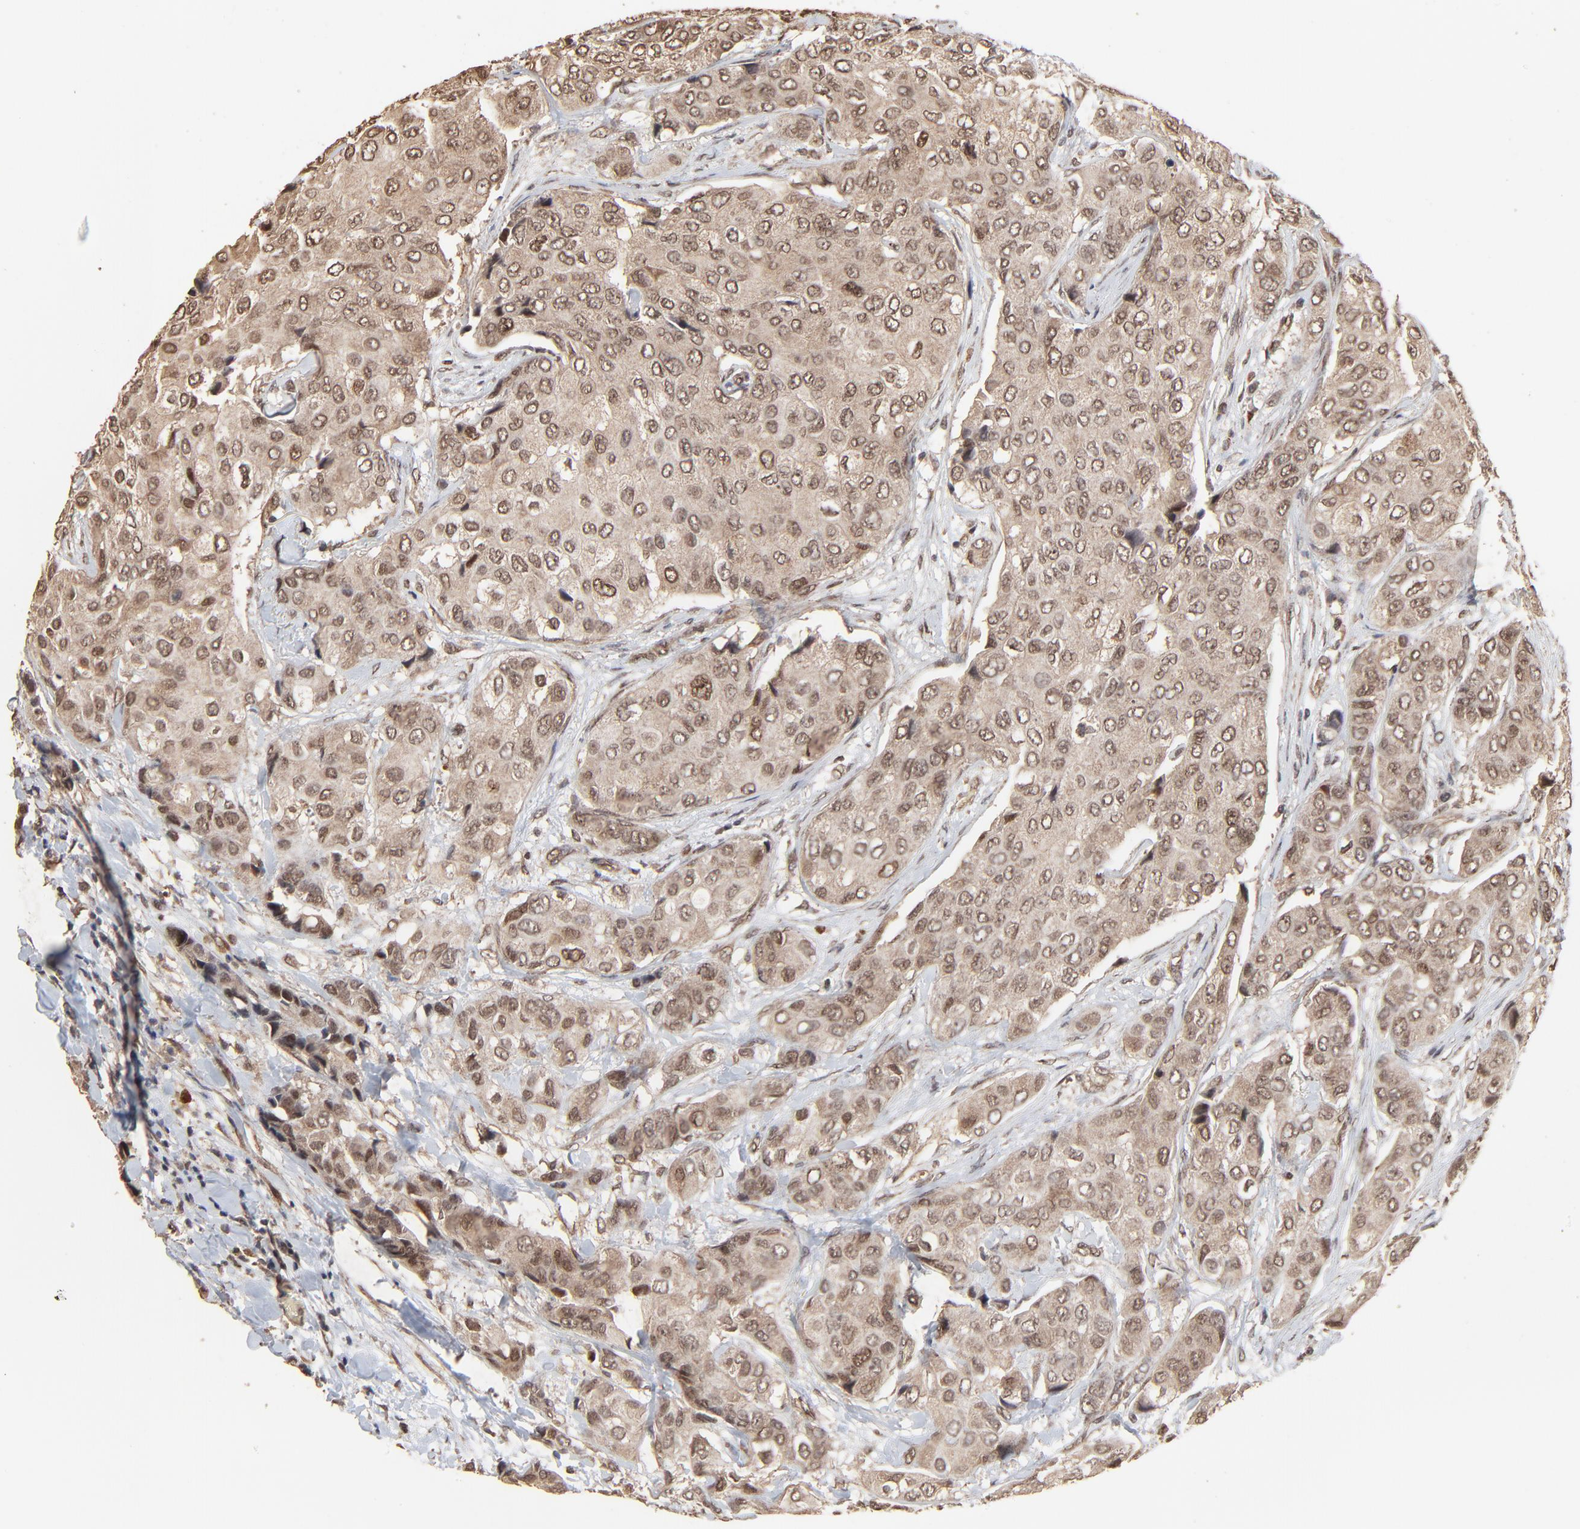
{"staining": {"intensity": "moderate", "quantity": ">75%", "location": "cytoplasmic/membranous,nuclear"}, "tissue": "breast cancer", "cell_type": "Tumor cells", "image_type": "cancer", "snomed": [{"axis": "morphology", "description": "Duct carcinoma"}, {"axis": "topography", "description": "Breast"}], "caption": "Breast cancer (intraductal carcinoma) tissue displays moderate cytoplasmic/membranous and nuclear staining in approximately >75% of tumor cells Immunohistochemistry stains the protein in brown and the nuclei are stained blue.", "gene": "FAM227A", "patient": {"sex": "female", "age": 68}}